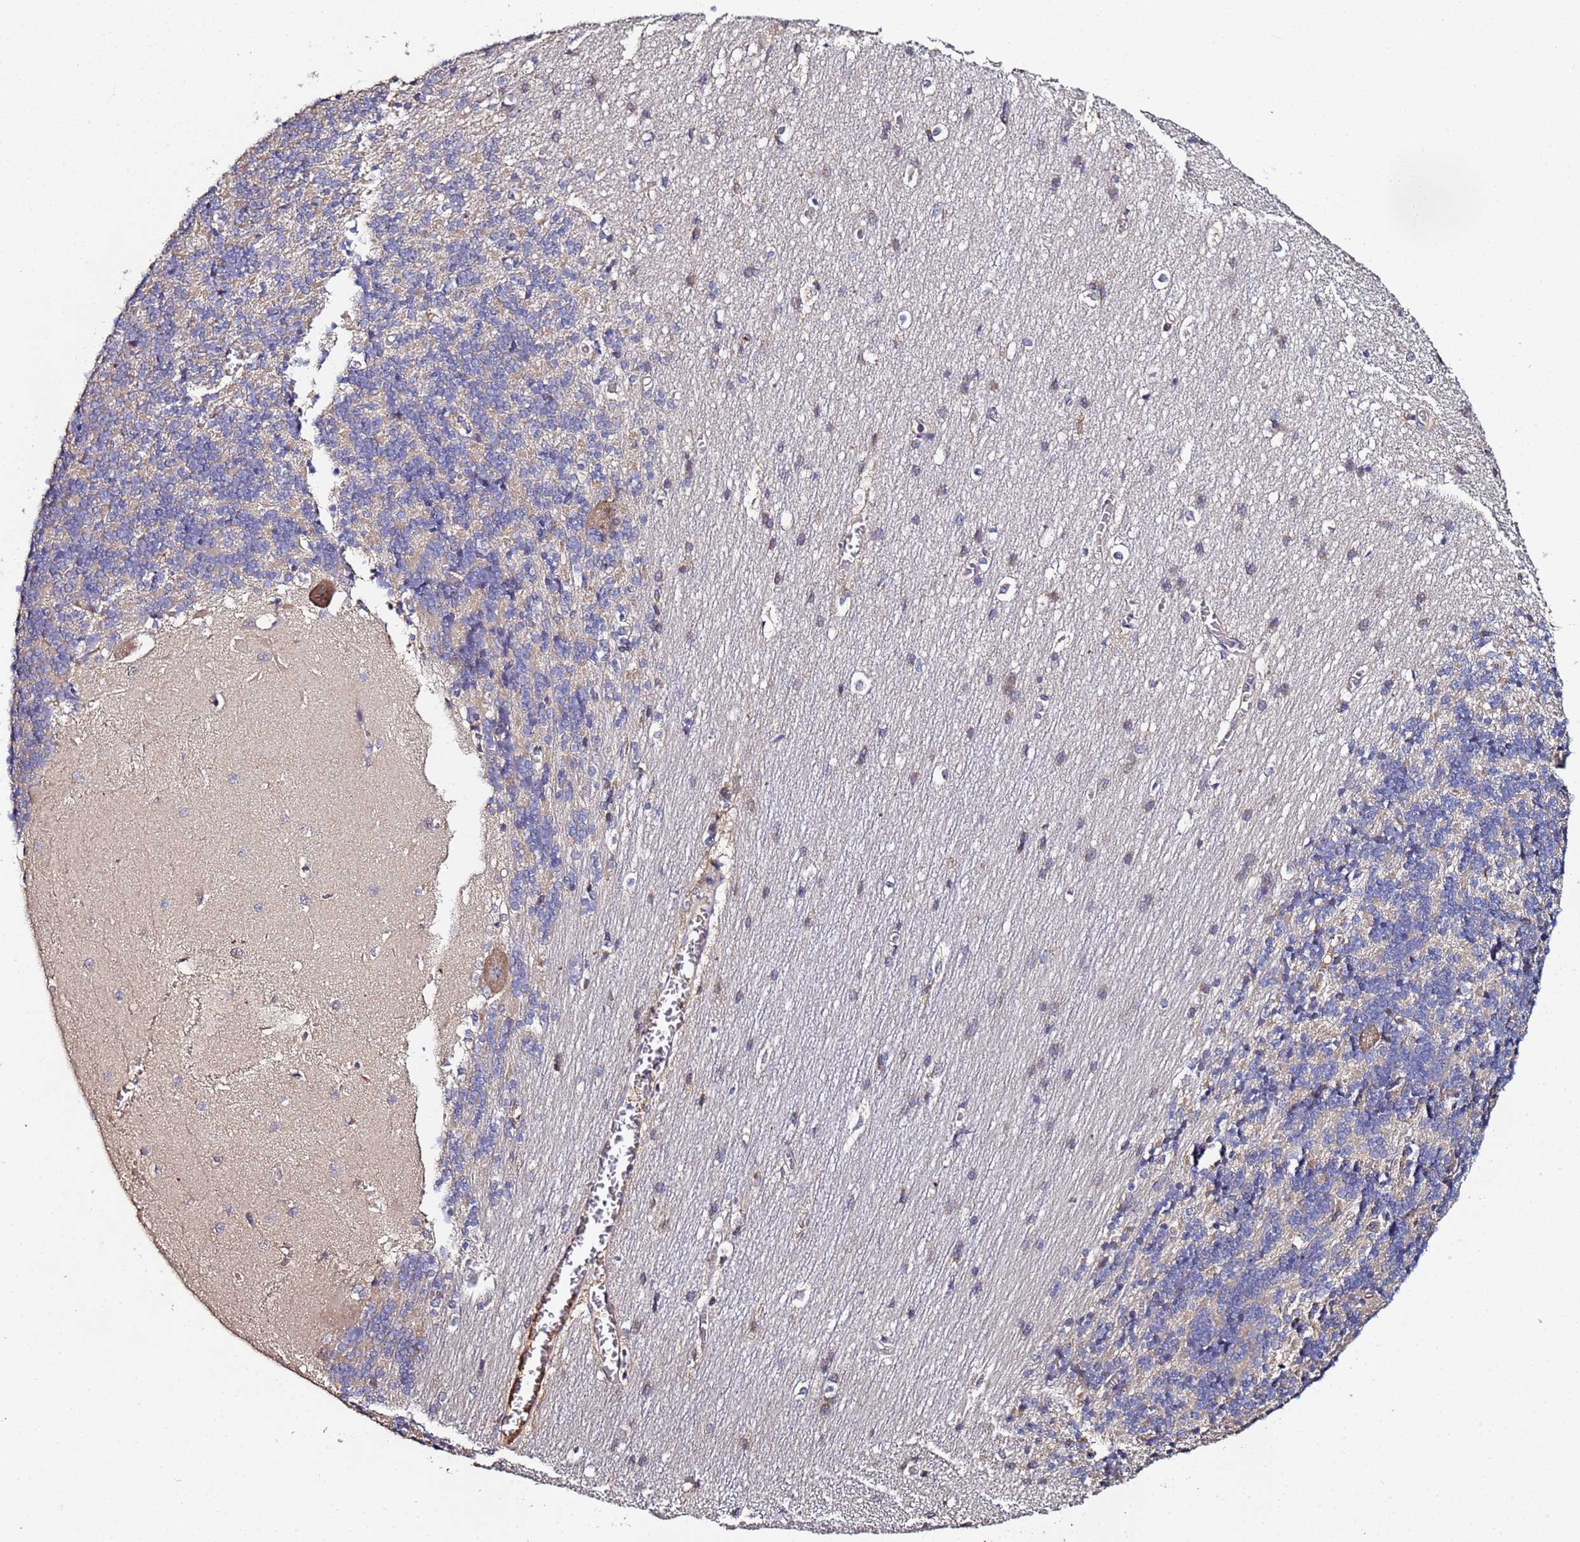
{"staining": {"intensity": "weak", "quantity": "25%-75%", "location": "cytoplasmic/membranous"}, "tissue": "cerebellum", "cell_type": "Cells in granular layer", "image_type": "normal", "snomed": [{"axis": "morphology", "description": "Normal tissue, NOS"}, {"axis": "topography", "description": "Cerebellum"}], "caption": "Protein analysis of unremarkable cerebellum displays weak cytoplasmic/membranous positivity in approximately 25%-75% of cells in granular layer.", "gene": "OSER1", "patient": {"sex": "male", "age": 37}}